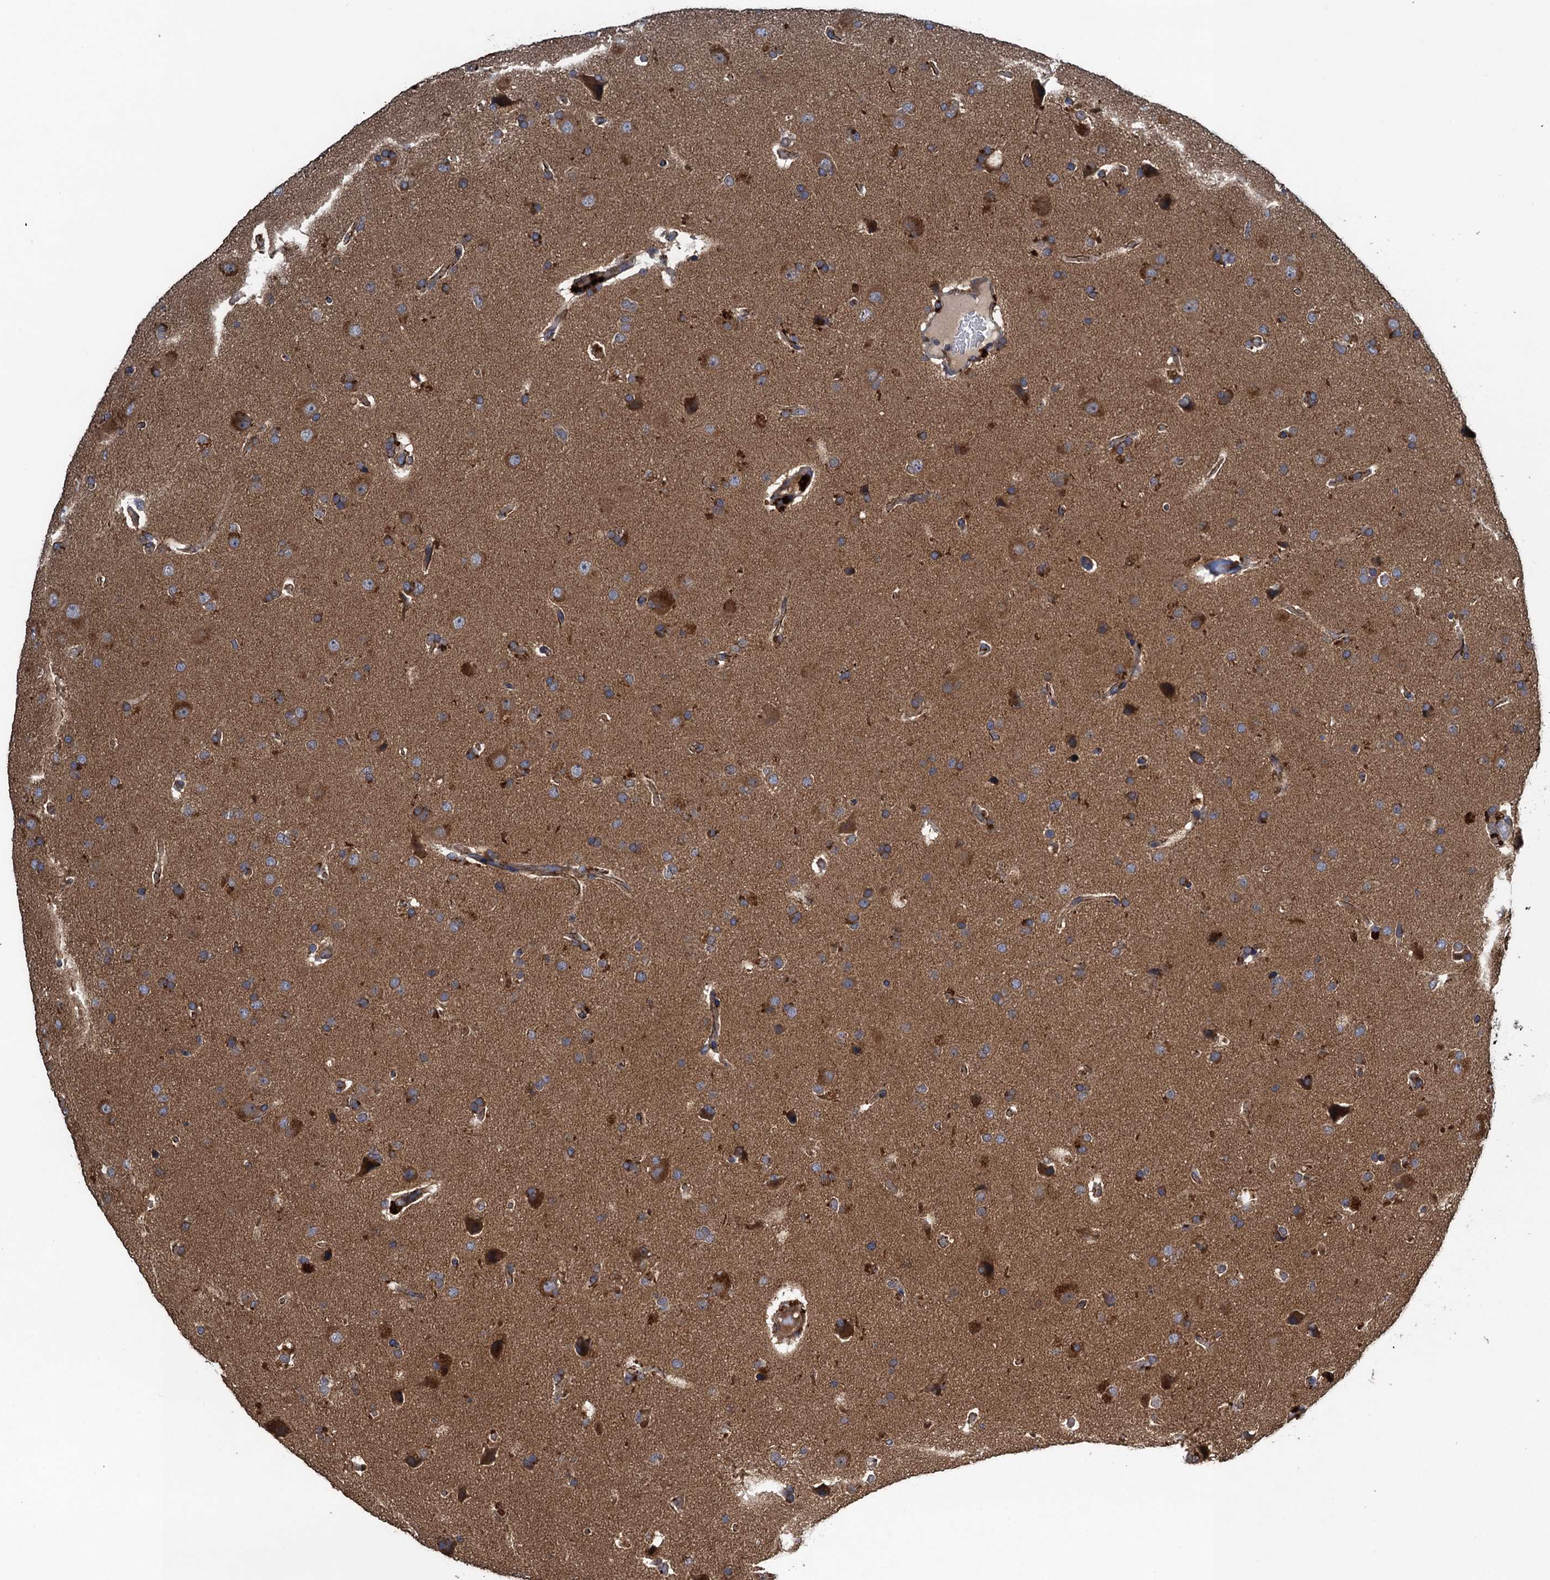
{"staining": {"intensity": "moderate", "quantity": "25%-75%", "location": "cytoplasmic/membranous"}, "tissue": "glioma", "cell_type": "Tumor cells", "image_type": "cancer", "snomed": [{"axis": "morphology", "description": "Glioma, malignant, High grade"}, {"axis": "topography", "description": "Brain"}], "caption": "Malignant glioma (high-grade) stained for a protein (brown) displays moderate cytoplasmic/membranous positive staining in approximately 25%-75% of tumor cells.", "gene": "CNTN5", "patient": {"sex": "male", "age": 72}}